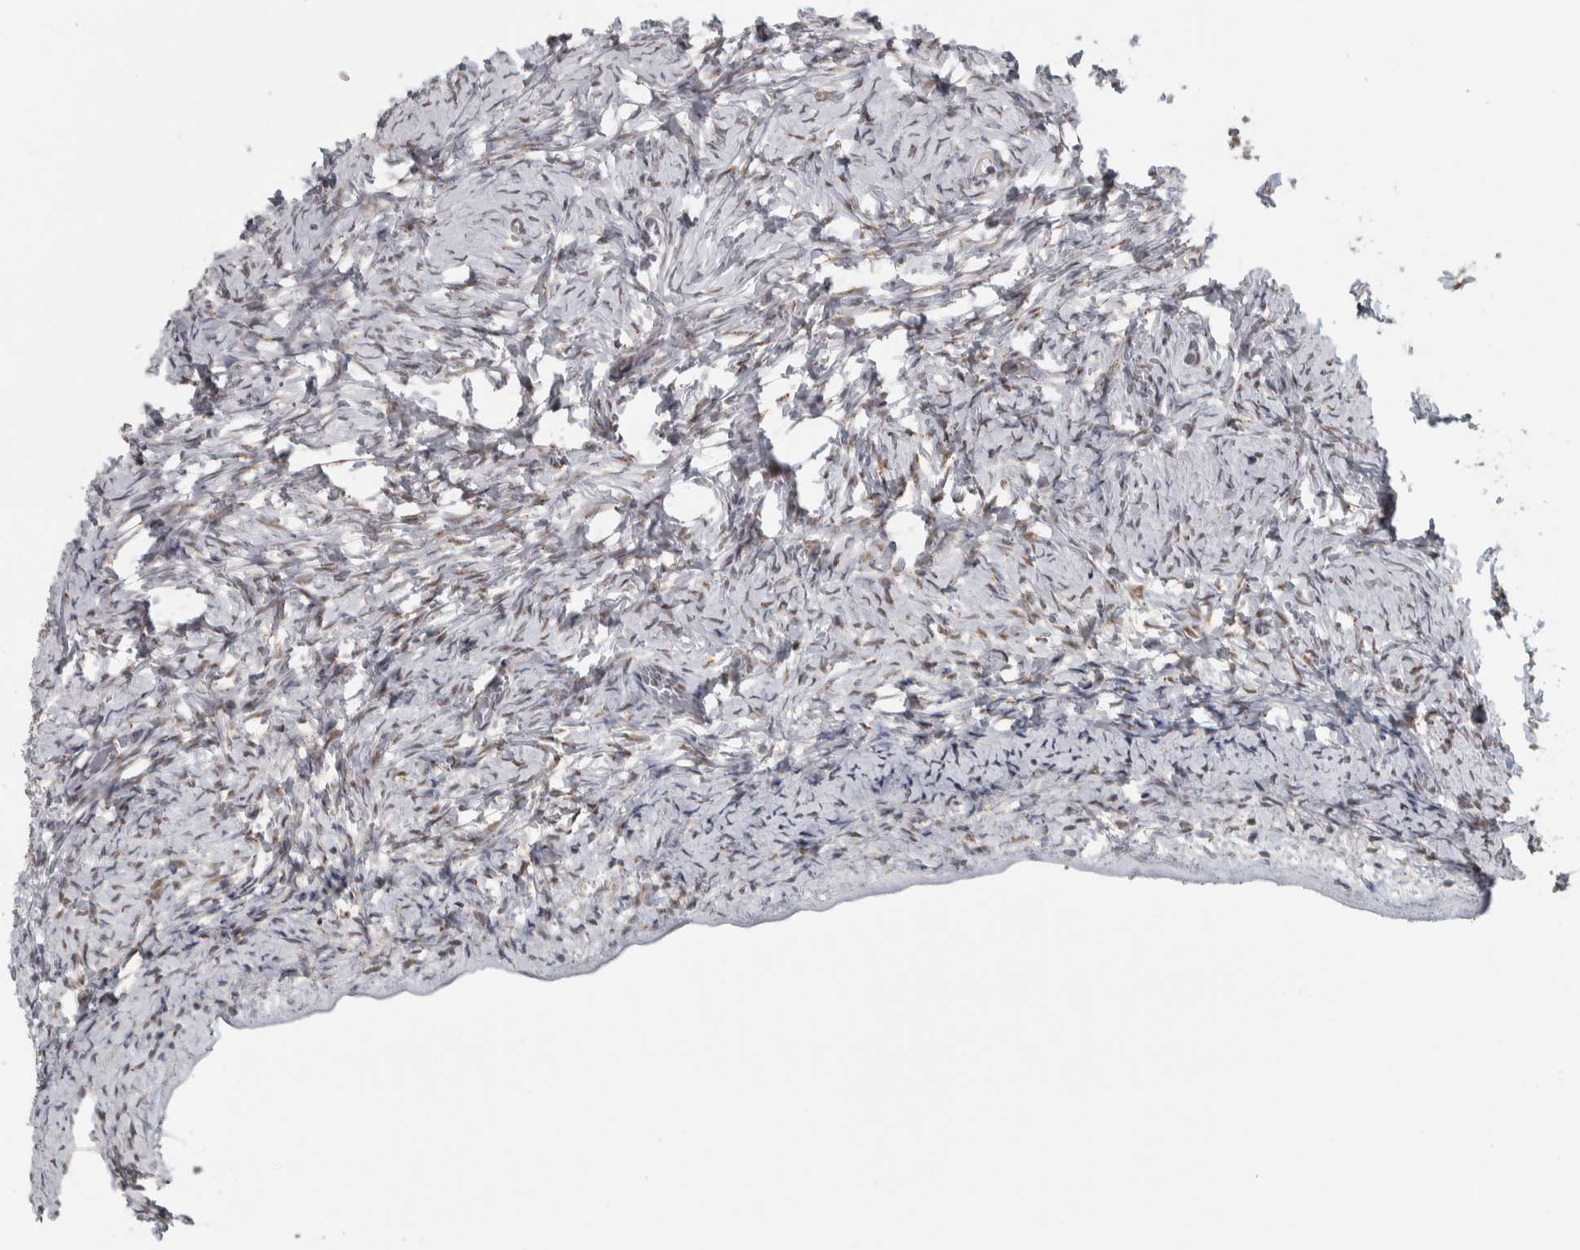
{"staining": {"intensity": "weak", "quantity": "<25%", "location": "nuclear"}, "tissue": "ovary", "cell_type": "Ovarian stroma cells", "image_type": "normal", "snomed": [{"axis": "morphology", "description": "Normal tissue, NOS"}, {"axis": "topography", "description": "Ovary"}], "caption": "An immunohistochemistry (IHC) photomicrograph of normal ovary is shown. There is no staining in ovarian stroma cells of ovary.", "gene": "ZMYND8", "patient": {"sex": "female", "age": 27}}